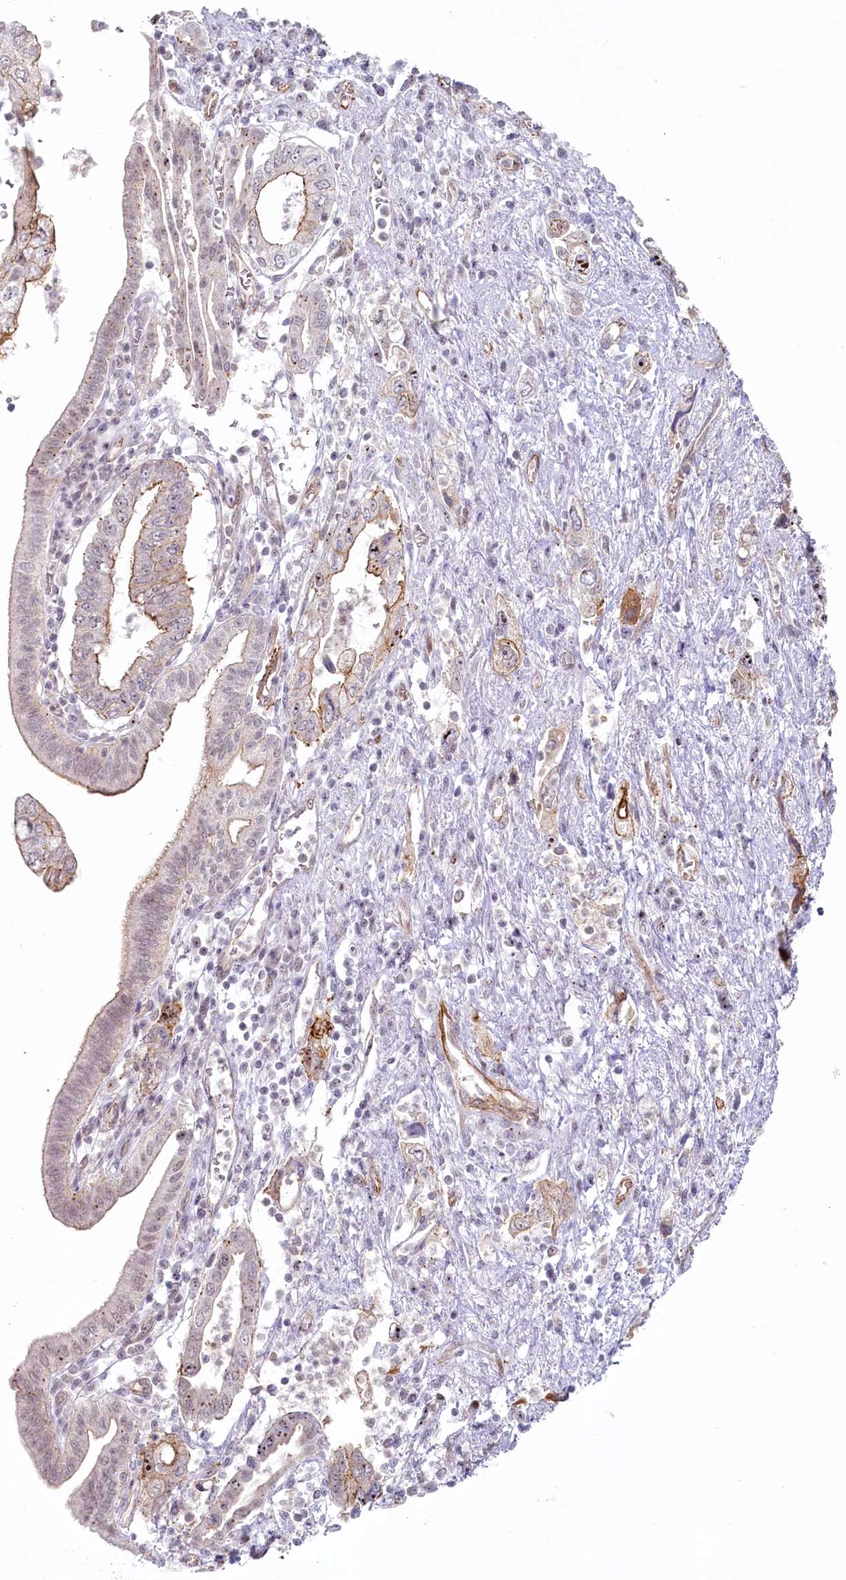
{"staining": {"intensity": "moderate", "quantity": "25%-75%", "location": "cytoplasmic/membranous"}, "tissue": "pancreatic cancer", "cell_type": "Tumor cells", "image_type": "cancer", "snomed": [{"axis": "morphology", "description": "Adenocarcinoma, NOS"}, {"axis": "topography", "description": "Pancreas"}], "caption": "Protein expression analysis of pancreatic adenocarcinoma displays moderate cytoplasmic/membranous positivity in approximately 25%-75% of tumor cells. (Brightfield microscopy of DAB IHC at high magnification).", "gene": "ABHD8", "patient": {"sex": "female", "age": 73}}